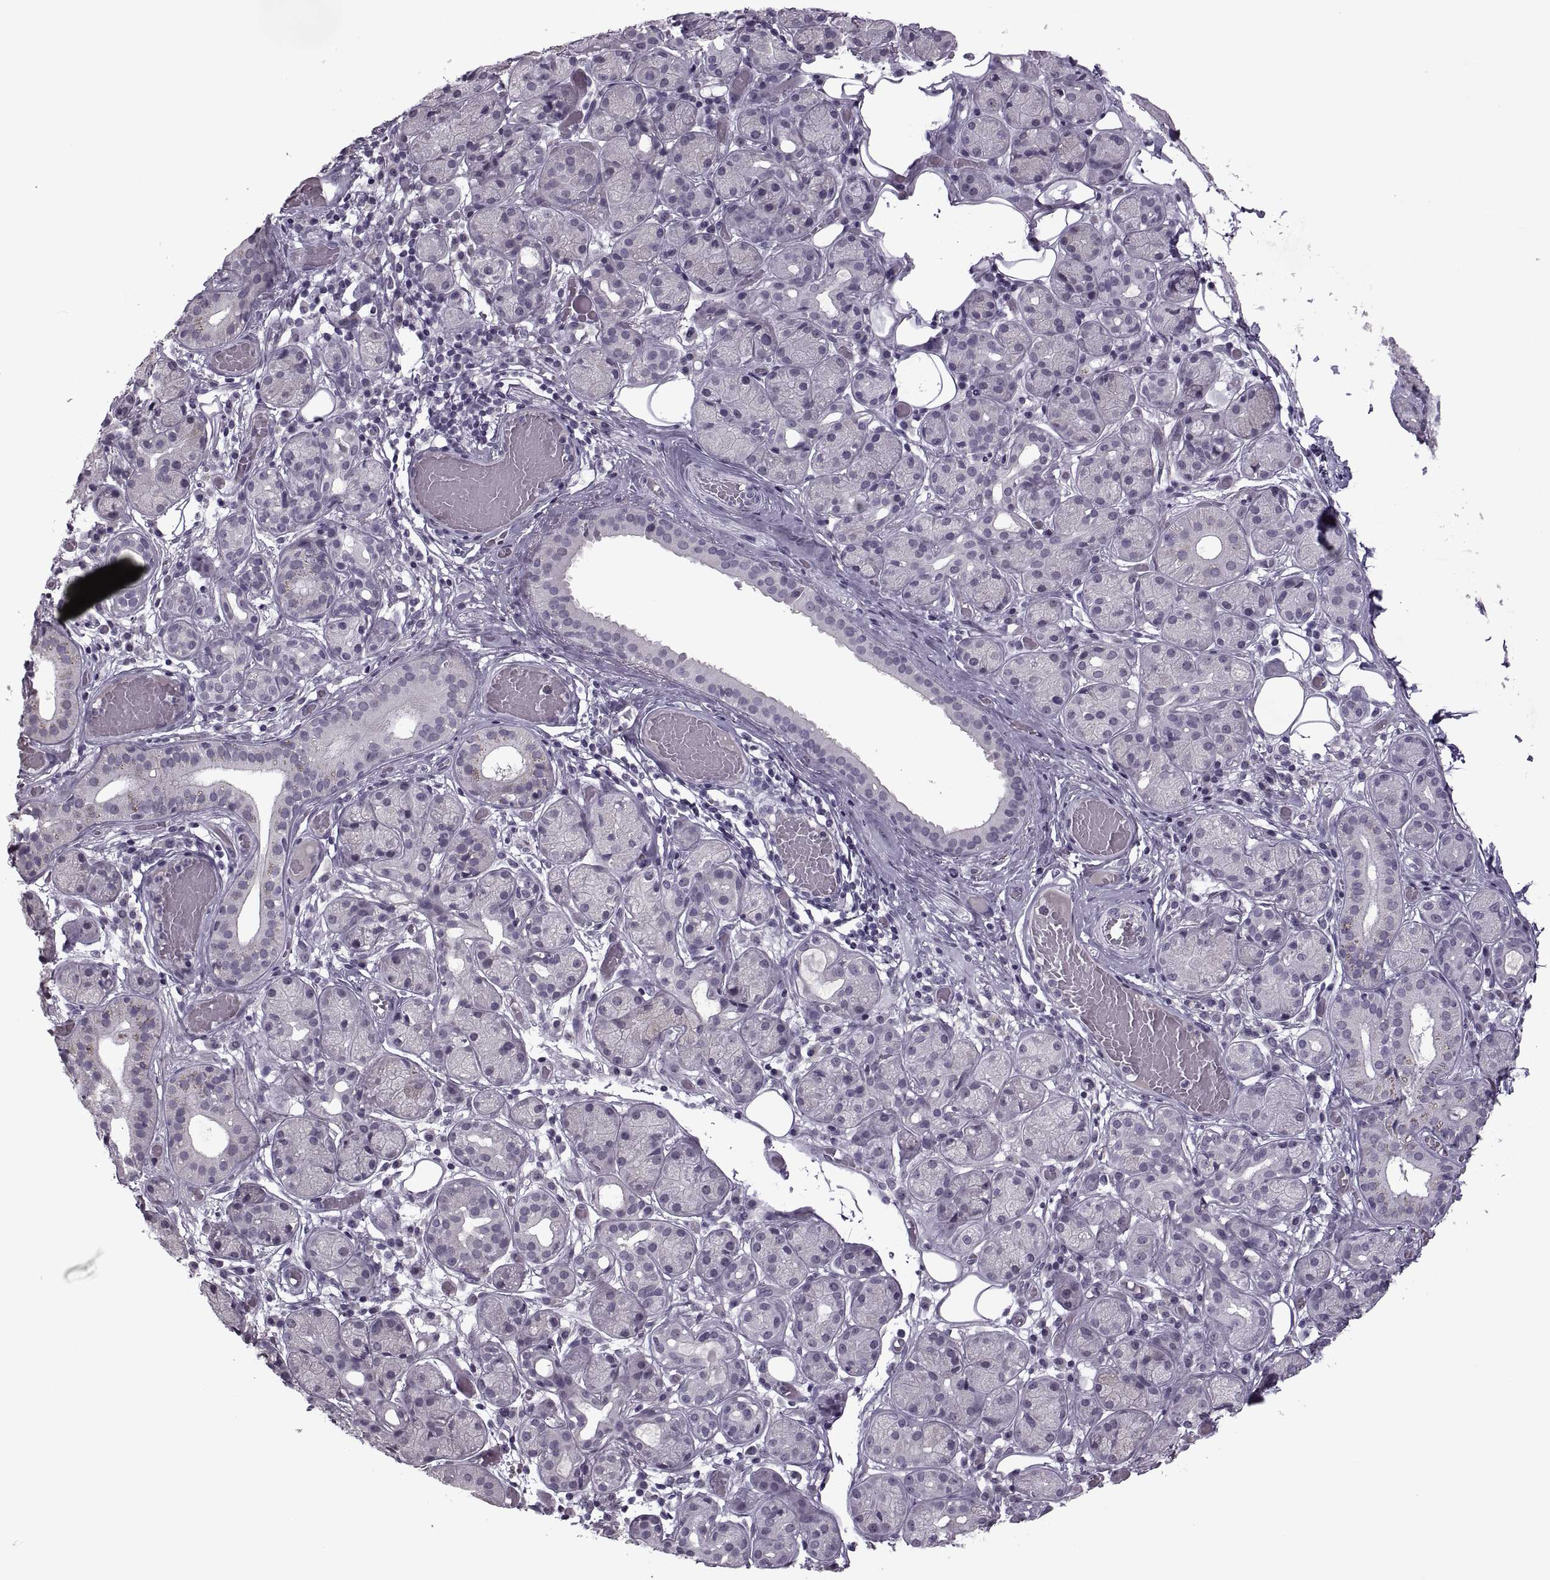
{"staining": {"intensity": "negative", "quantity": "none", "location": "none"}, "tissue": "salivary gland", "cell_type": "Glandular cells", "image_type": "normal", "snomed": [{"axis": "morphology", "description": "Normal tissue, NOS"}, {"axis": "topography", "description": "Salivary gland"}, {"axis": "topography", "description": "Peripheral nerve tissue"}], "caption": "There is no significant staining in glandular cells of salivary gland.", "gene": "PAGE2B", "patient": {"sex": "male", "age": 71}}